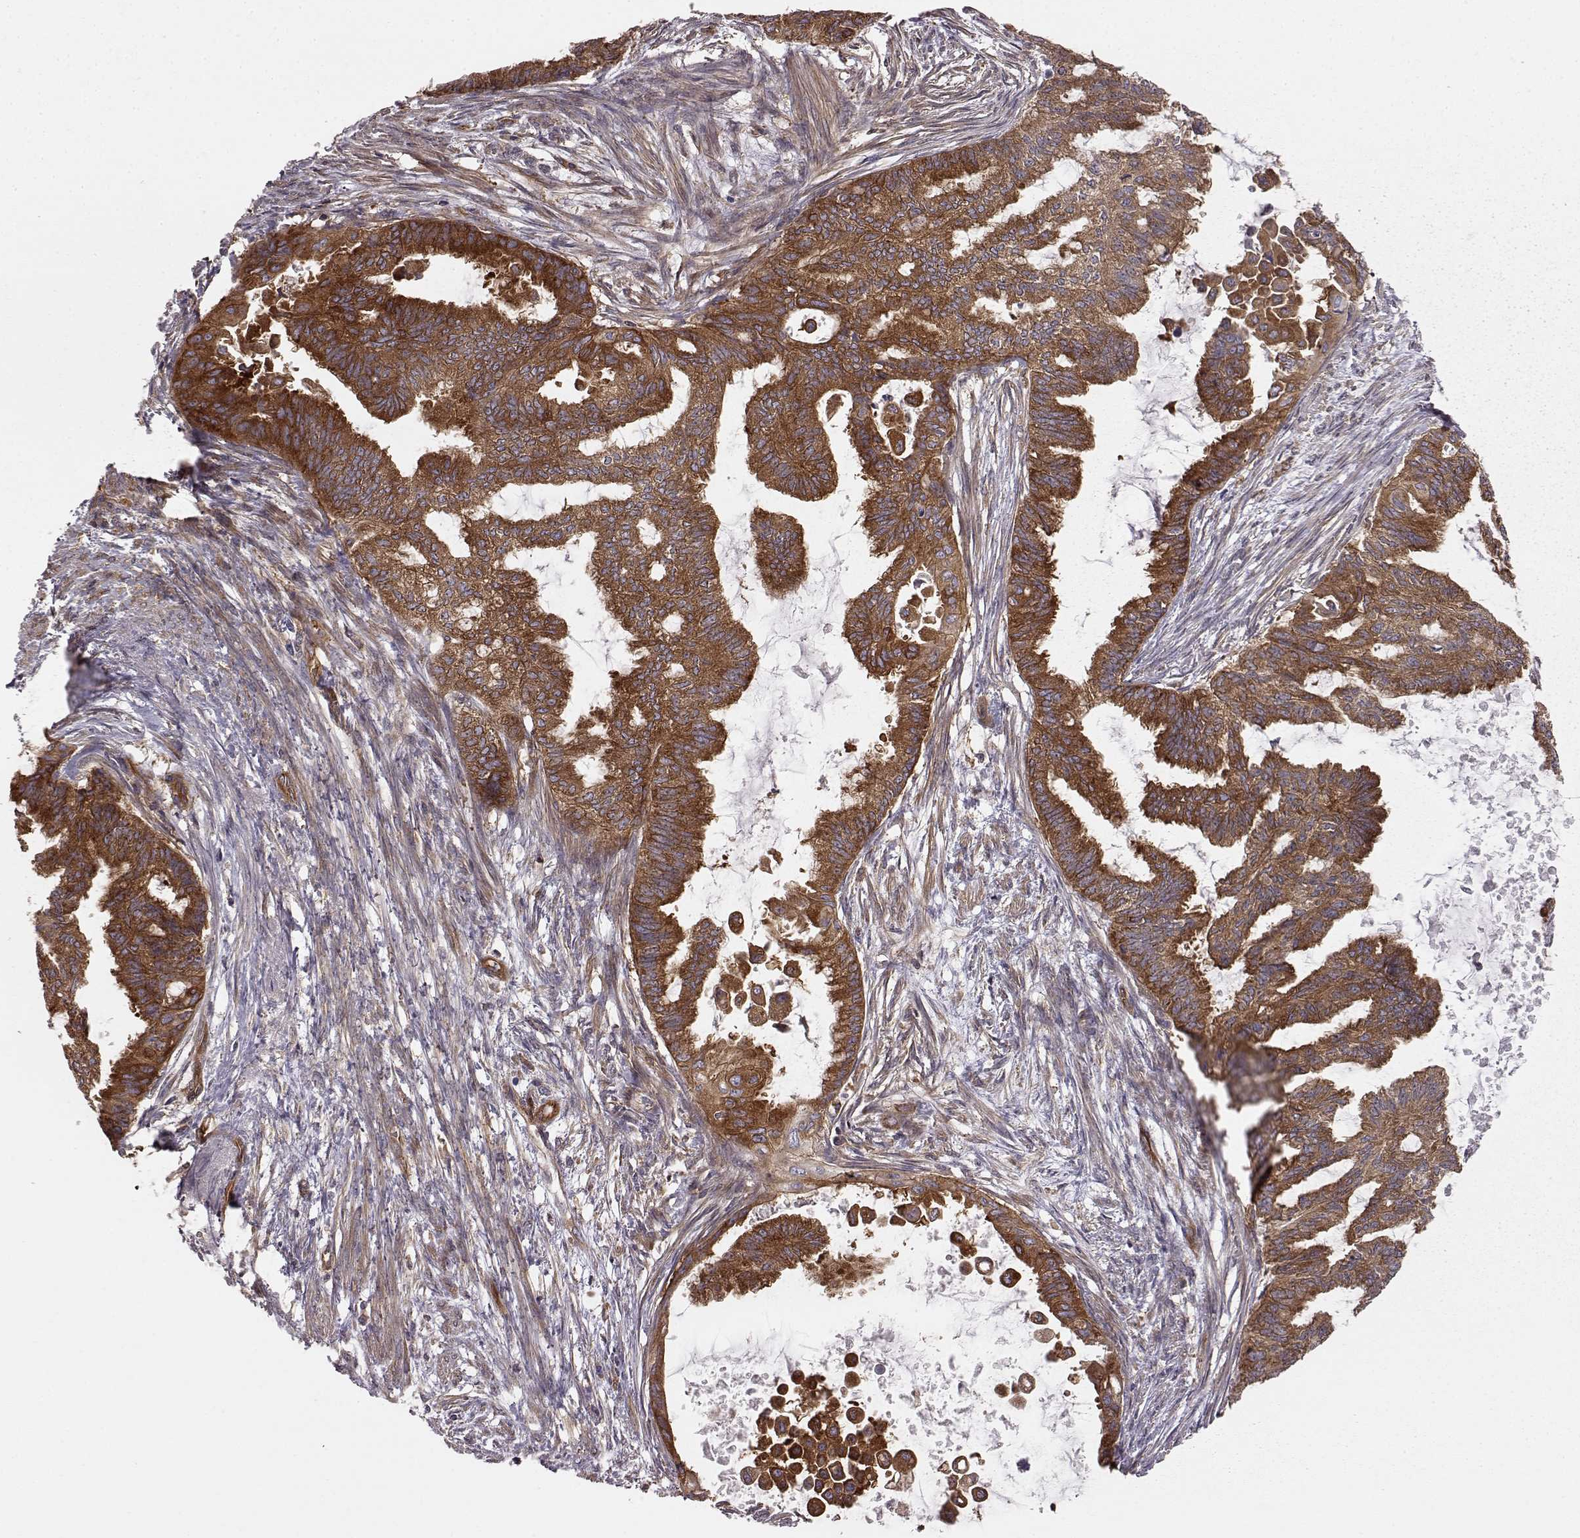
{"staining": {"intensity": "strong", "quantity": ">75%", "location": "cytoplasmic/membranous"}, "tissue": "endometrial cancer", "cell_type": "Tumor cells", "image_type": "cancer", "snomed": [{"axis": "morphology", "description": "Adenocarcinoma, NOS"}, {"axis": "topography", "description": "Endometrium"}], "caption": "Endometrial cancer stained with a protein marker displays strong staining in tumor cells.", "gene": "RABGAP1", "patient": {"sex": "female", "age": 86}}